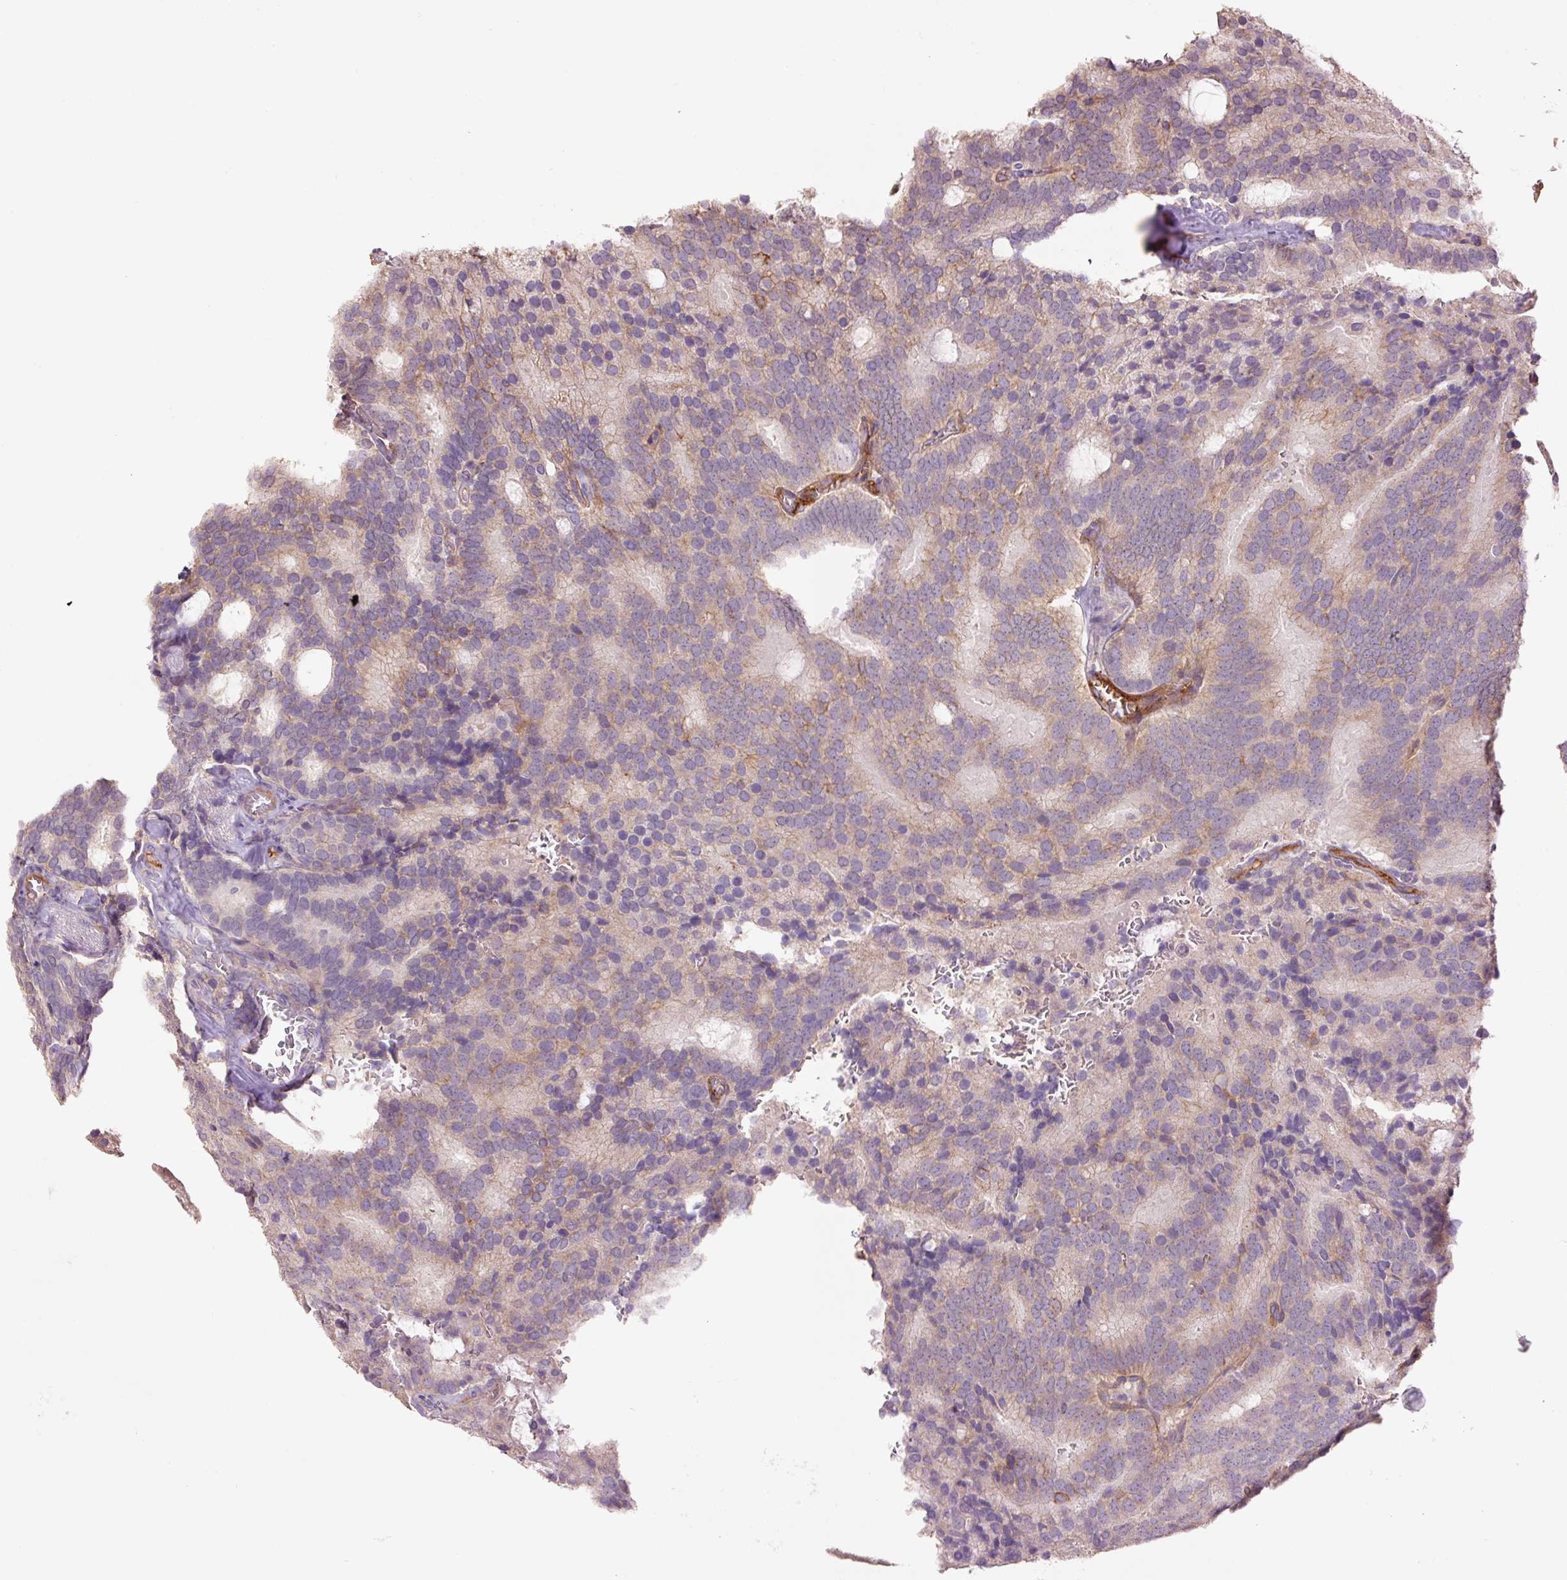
{"staining": {"intensity": "moderate", "quantity": "25%-75%", "location": "cytoplasmic/membranous"}, "tissue": "prostate cancer", "cell_type": "Tumor cells", "image_type": "cancer", "snomed": [{"axis": "morphology", "description": "Adenocarcinoma, Low grade"}, {"axis": "topography", "description": "Prostate"}], "caption": "IHC of human prostate cancer displays medium levels of moderate cytoplasmic/membranous positivity in approximately 25%-75% of tumor cells. Nuclei are stained in blue.", "gene": "SLC1A4", "patient": {"sex": "male", "age": 71}}